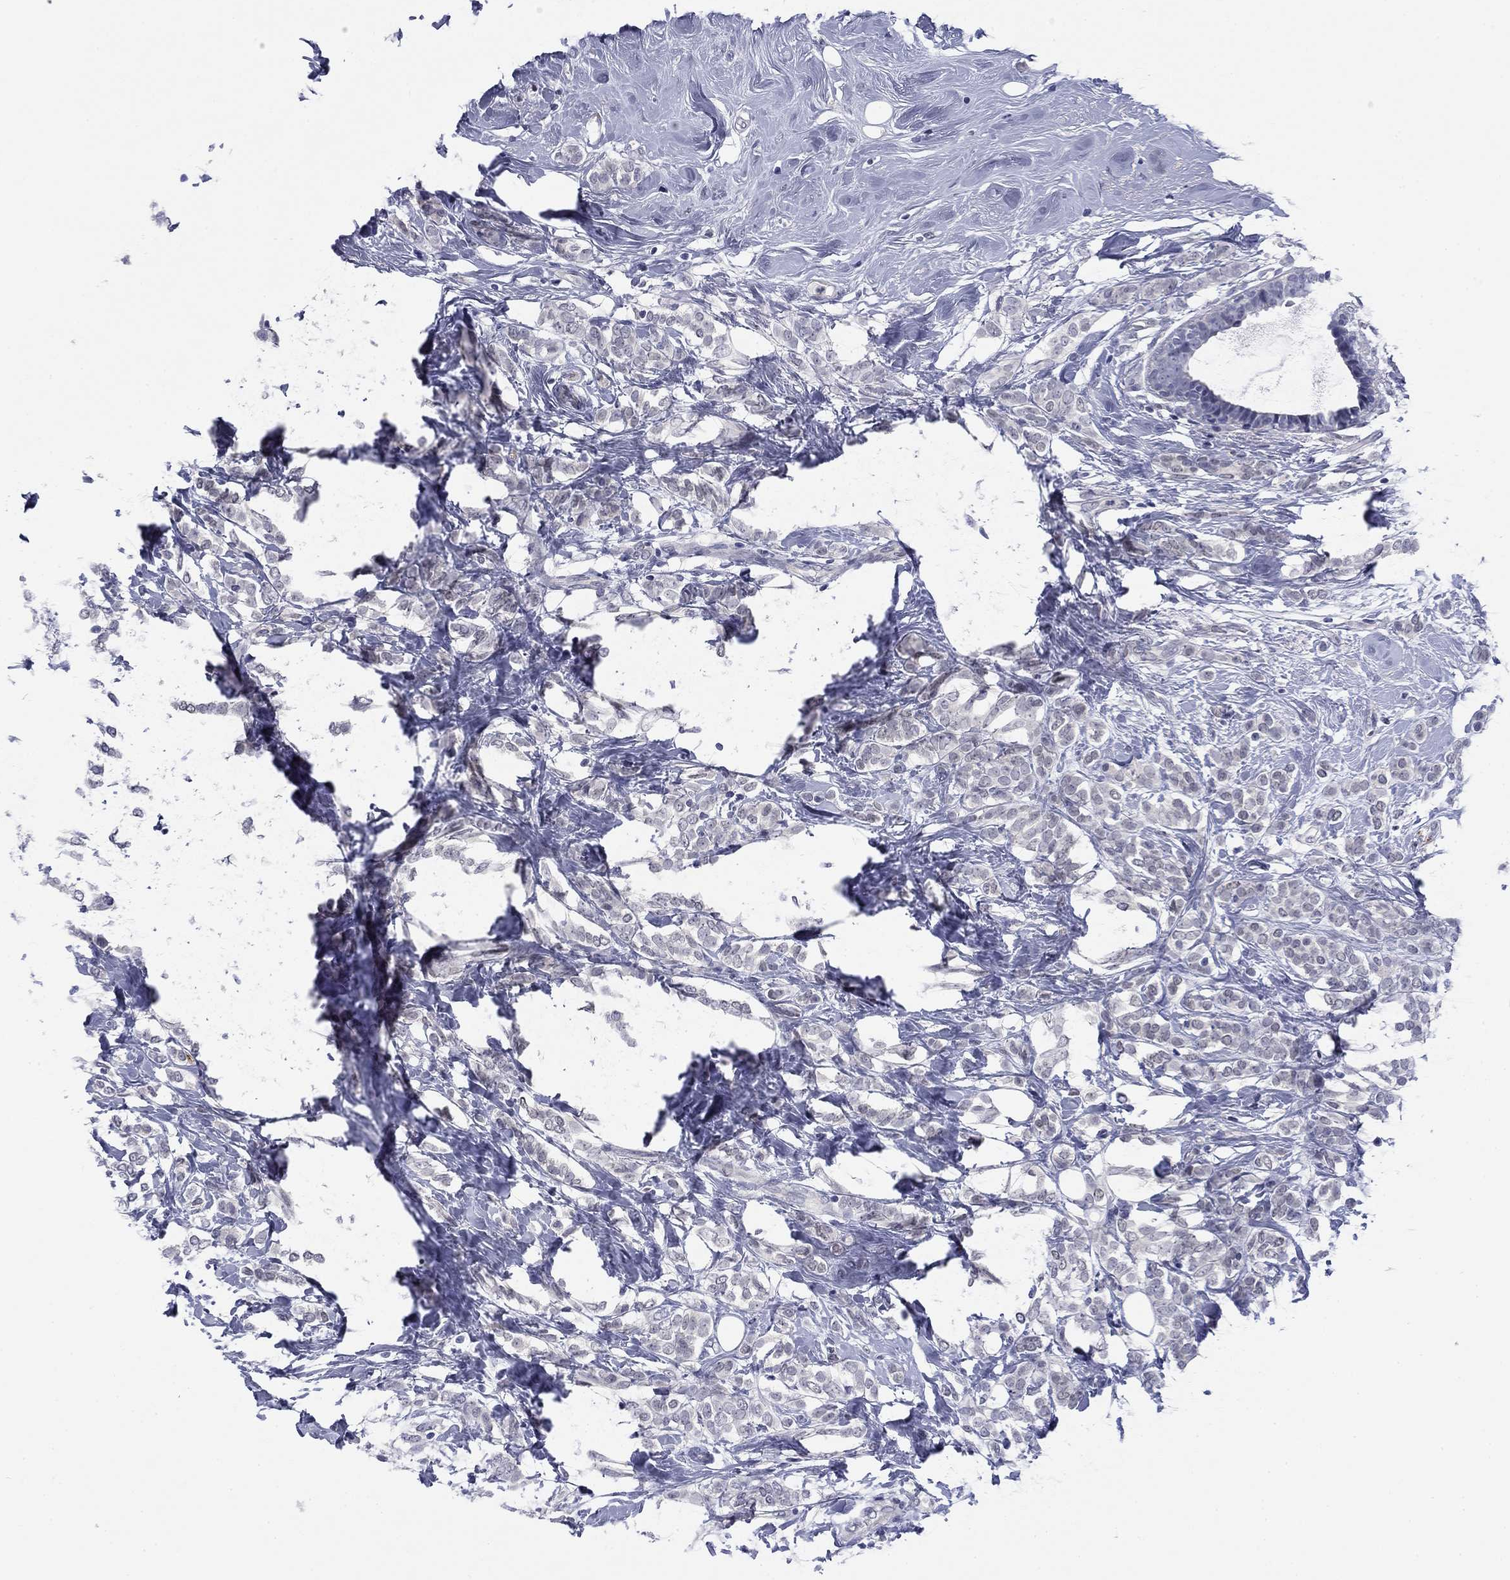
{"staining": {"intensity": "negative", "quantity": "none", "location": "none"}, "tissue": "breast cancer", "cell_type": "Tumor cells", "image_type": "cancer", "snomed": [{"axis": "morphology", "description": "Lobular carcinoma"}, {"axis": "topography", "description": "Breast"}], "caption": "High power microscopy histopathology image of an immunohistochemistry image of breast lobular carcinoma, revealing no significant positivity in tumor cells.", "gene": "TIGD4", "patient": {"sex": "female", "age": 49}}